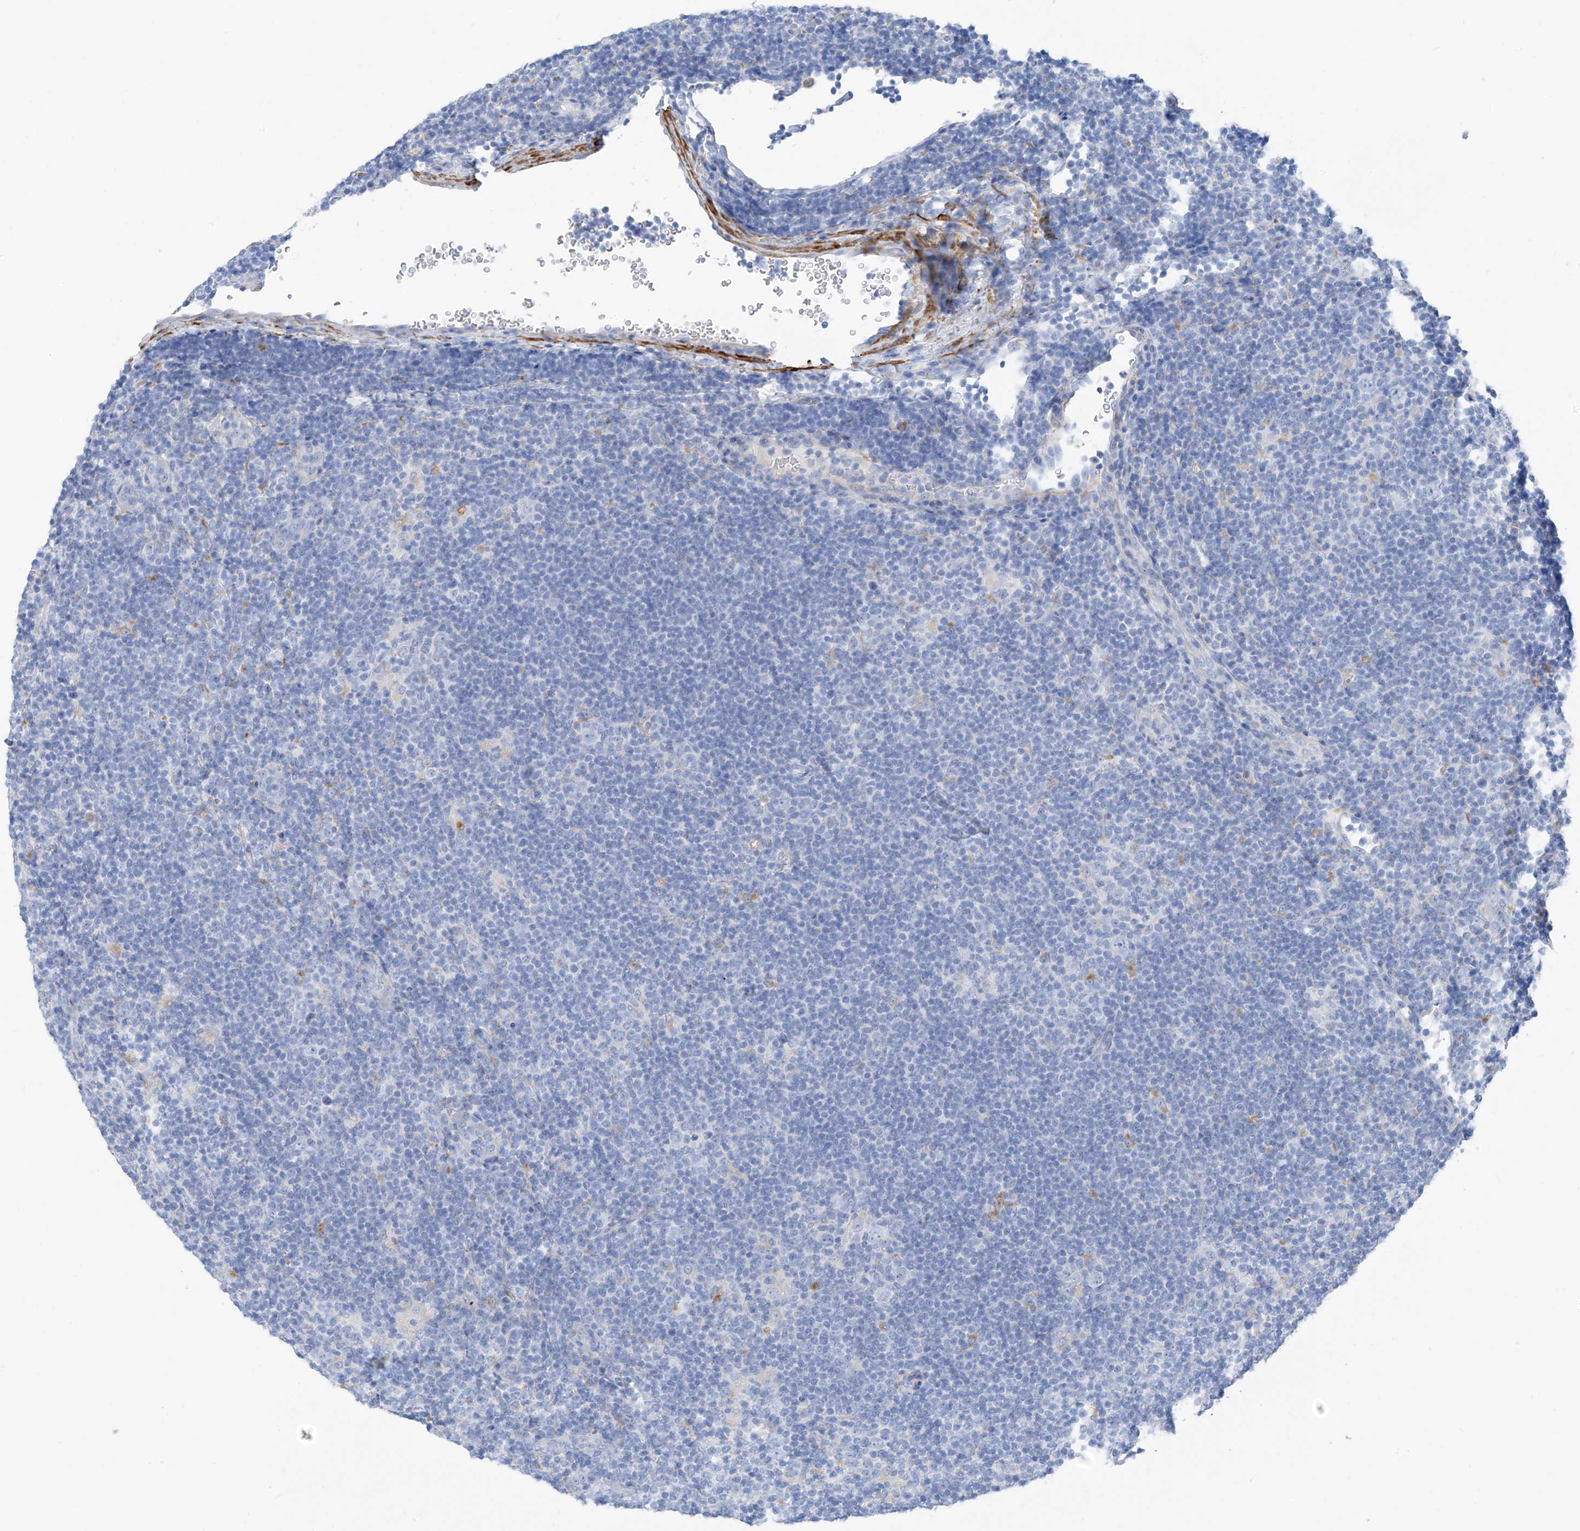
{"staining": {"intensity": "negative", "quantity": "none", "location": "none"}, "tissue": "lymphoma", "cell_type": "Tumor cells", "image_type": "cancer", "snomed": [{"axis": "morphology", "description": "Hodgkin's disease, NOS"}, {"axis": "topography", "description": "Lymph node"}], "caption": "This is an immunohistochemistry histopathology image of human lymphoma. There is no expression in tumor cells.", "gene": "GLMP", "patient": {"sex": "female", "age": 57}}